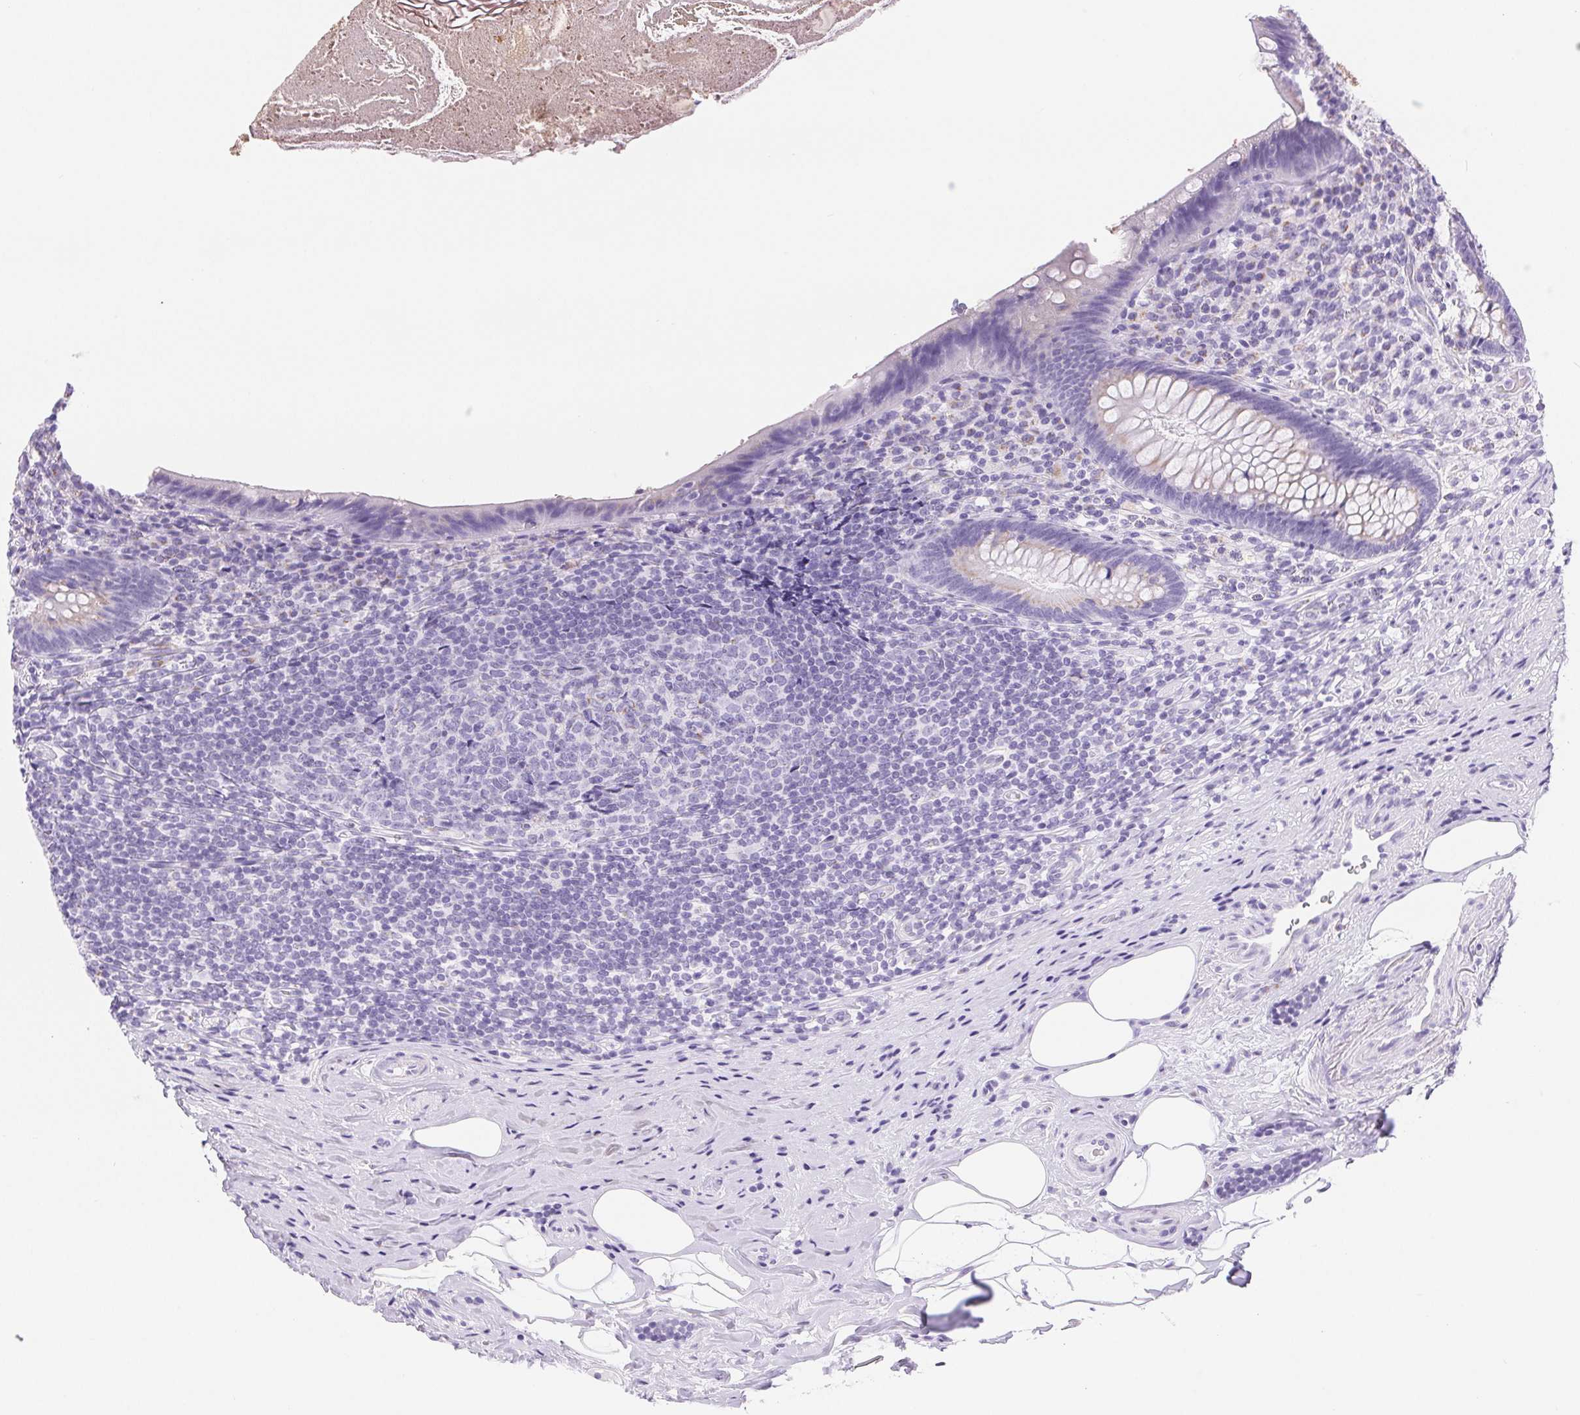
{"staining": {"intensity": "negative", "quantity": "none", "location": "none"}, "tissue": "appendix", "cell_type": "Glandular cells", "image_type": "normal", "snomed": [{"axis": "morphology", "description": "Normal tissue, NOS"}, {"axis": "topography", "description": "Appendix"}], "caption": "A high-resolution histopathology image shows IHC staining of unremarkable appendix, which demonstrates no significant positivity in glandular cells. (DAB (3,3'-diaminobenzidine) immunohistochemistry (IHC) visualized using brightfield microscopy, high magnification).", "gene": "SERPINB3", "patient": {"sex": "male", "age": 47}}